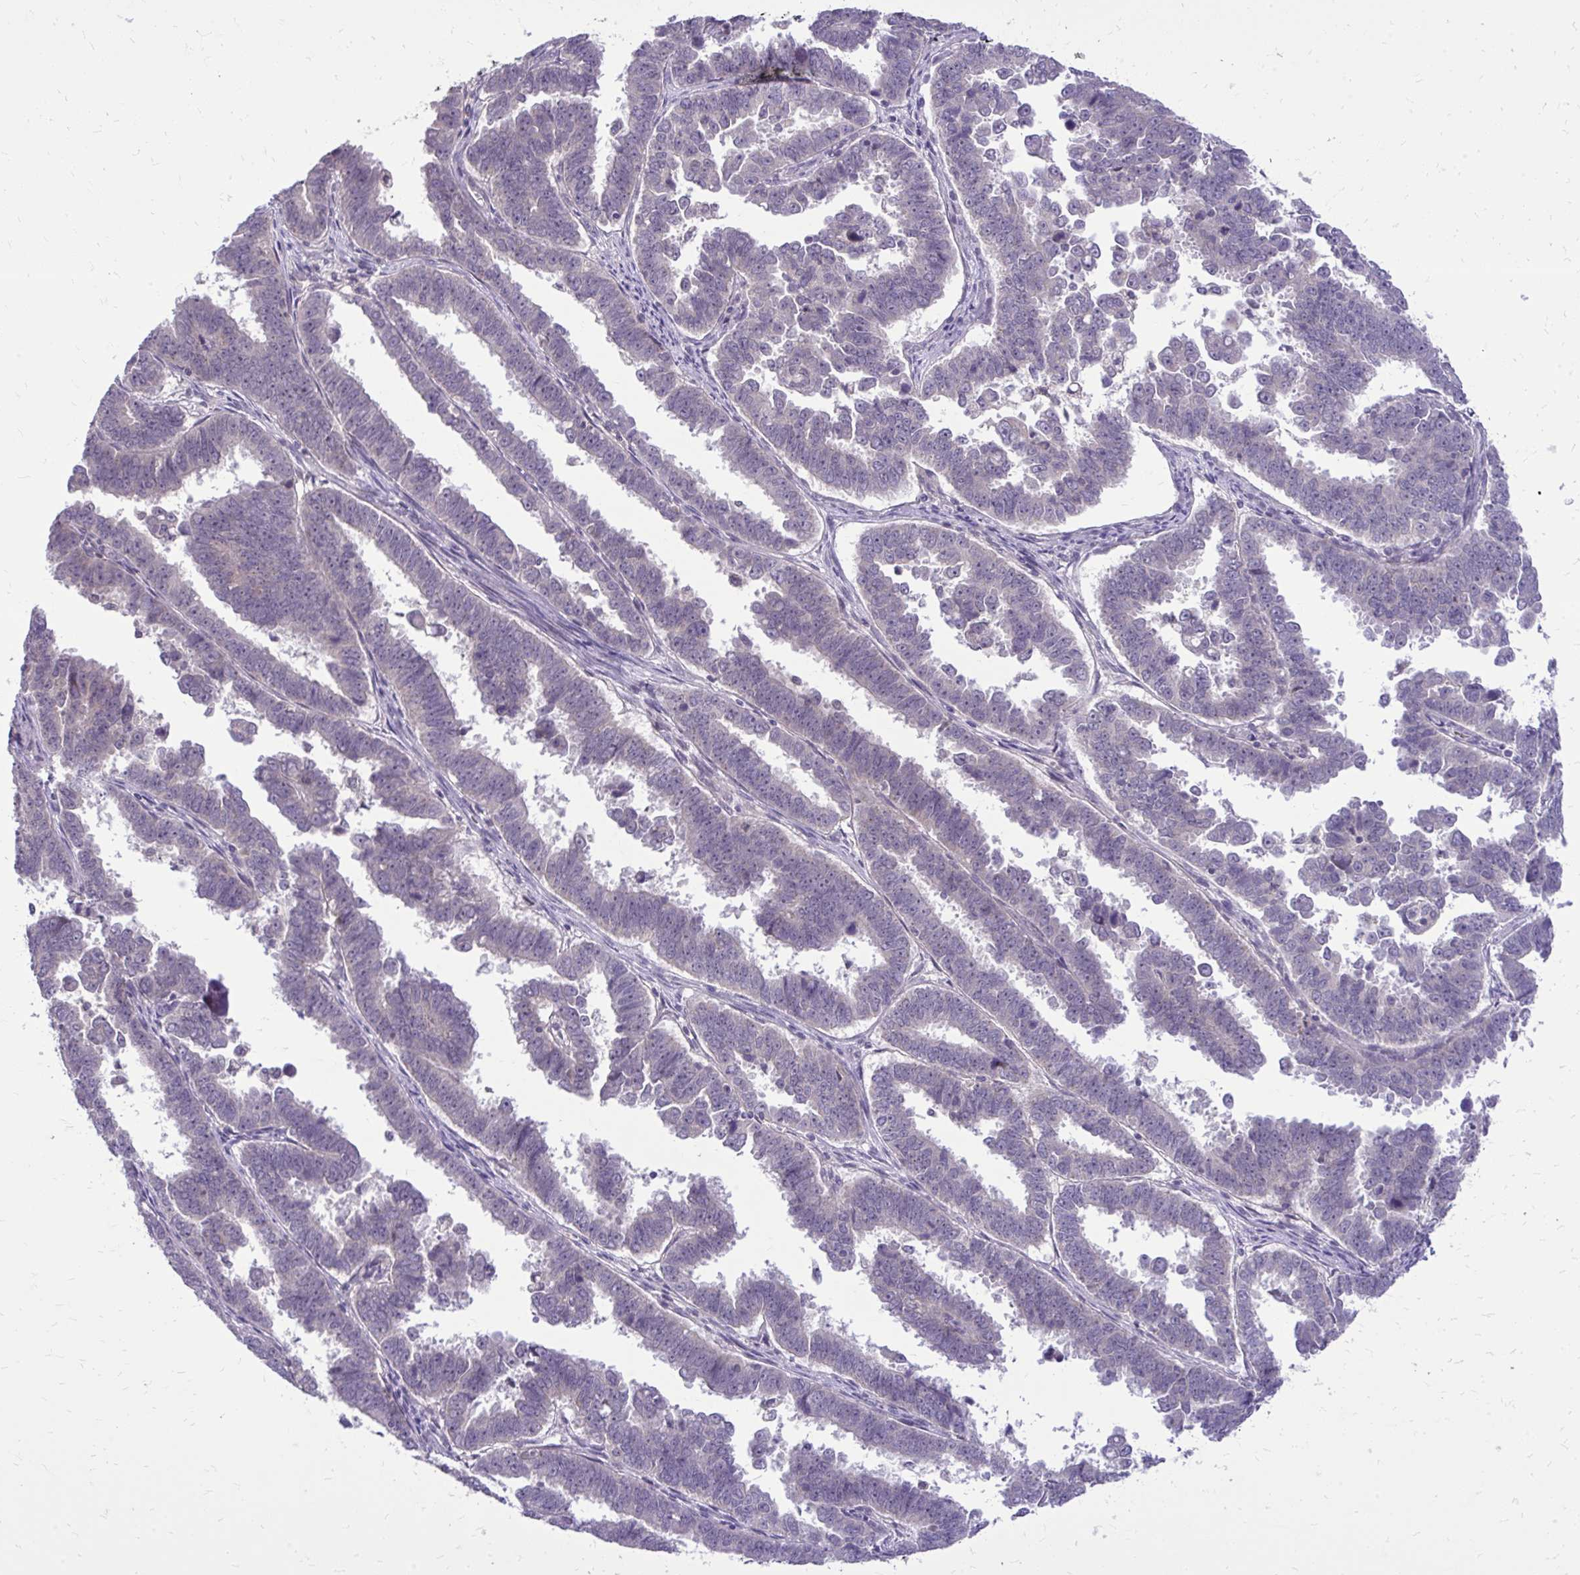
{"staining": {"intensity": "negative", "quantity": "none", "location": "none"}, "tissue": "endometrial cancer", "cell_type": "Tumor cells", "image_type": "cancer", "snomed": [{"axis": "morphology", "description": "Adenocarcinoma, NOS"}, {"axis": "topography", "description": "Endometrium"}], "caption": "Photomicrograph shows no protein expression in tumor cells of endometrial adenocarcinoma tissue.", "gene": "DPY19L1", "patient": {"sex": "female", "age": 75}}